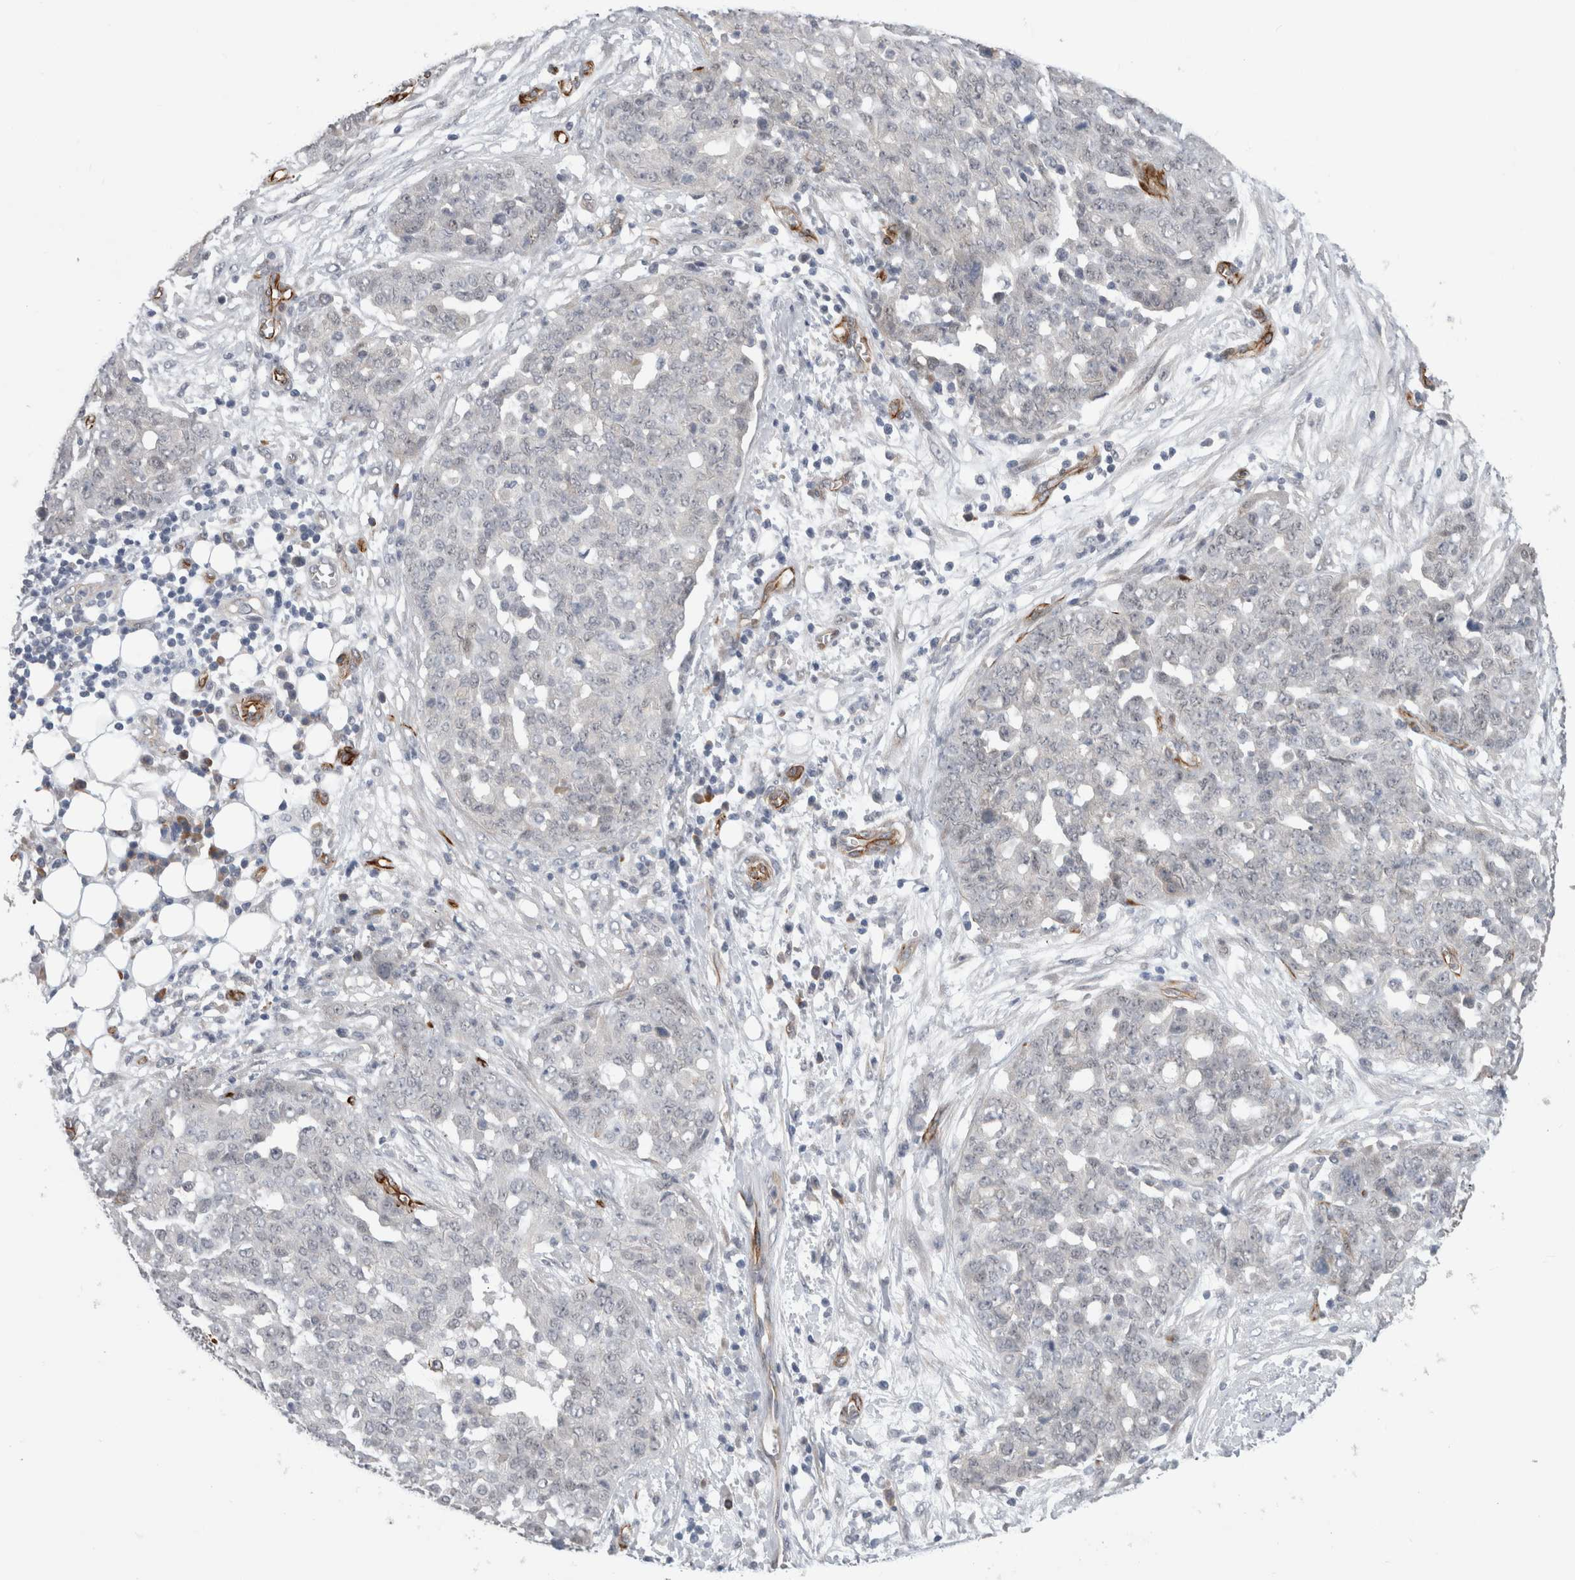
{"staining": {"intensity": "negative", "quantity": "none", "location": "none"}, "tissue": "ovarian cancer", "cell_type": "Tumor cells", "image_type": "cancer", "snomed": [{"axis": "morphology", "description": "Cystadenocarcinoma, serous, NOS"}, {"axis": "topography", "description": "Soft tissue"}, {"axis": "topography", "description": "Ovary"}], "caption": "The immunohistochemistry image has no significant positivity in tumor cells of ovarian serous cystadenocarcinoma tissue.", "gene": "FAM83H", "patient": {"sex": "female", "age": 57}}